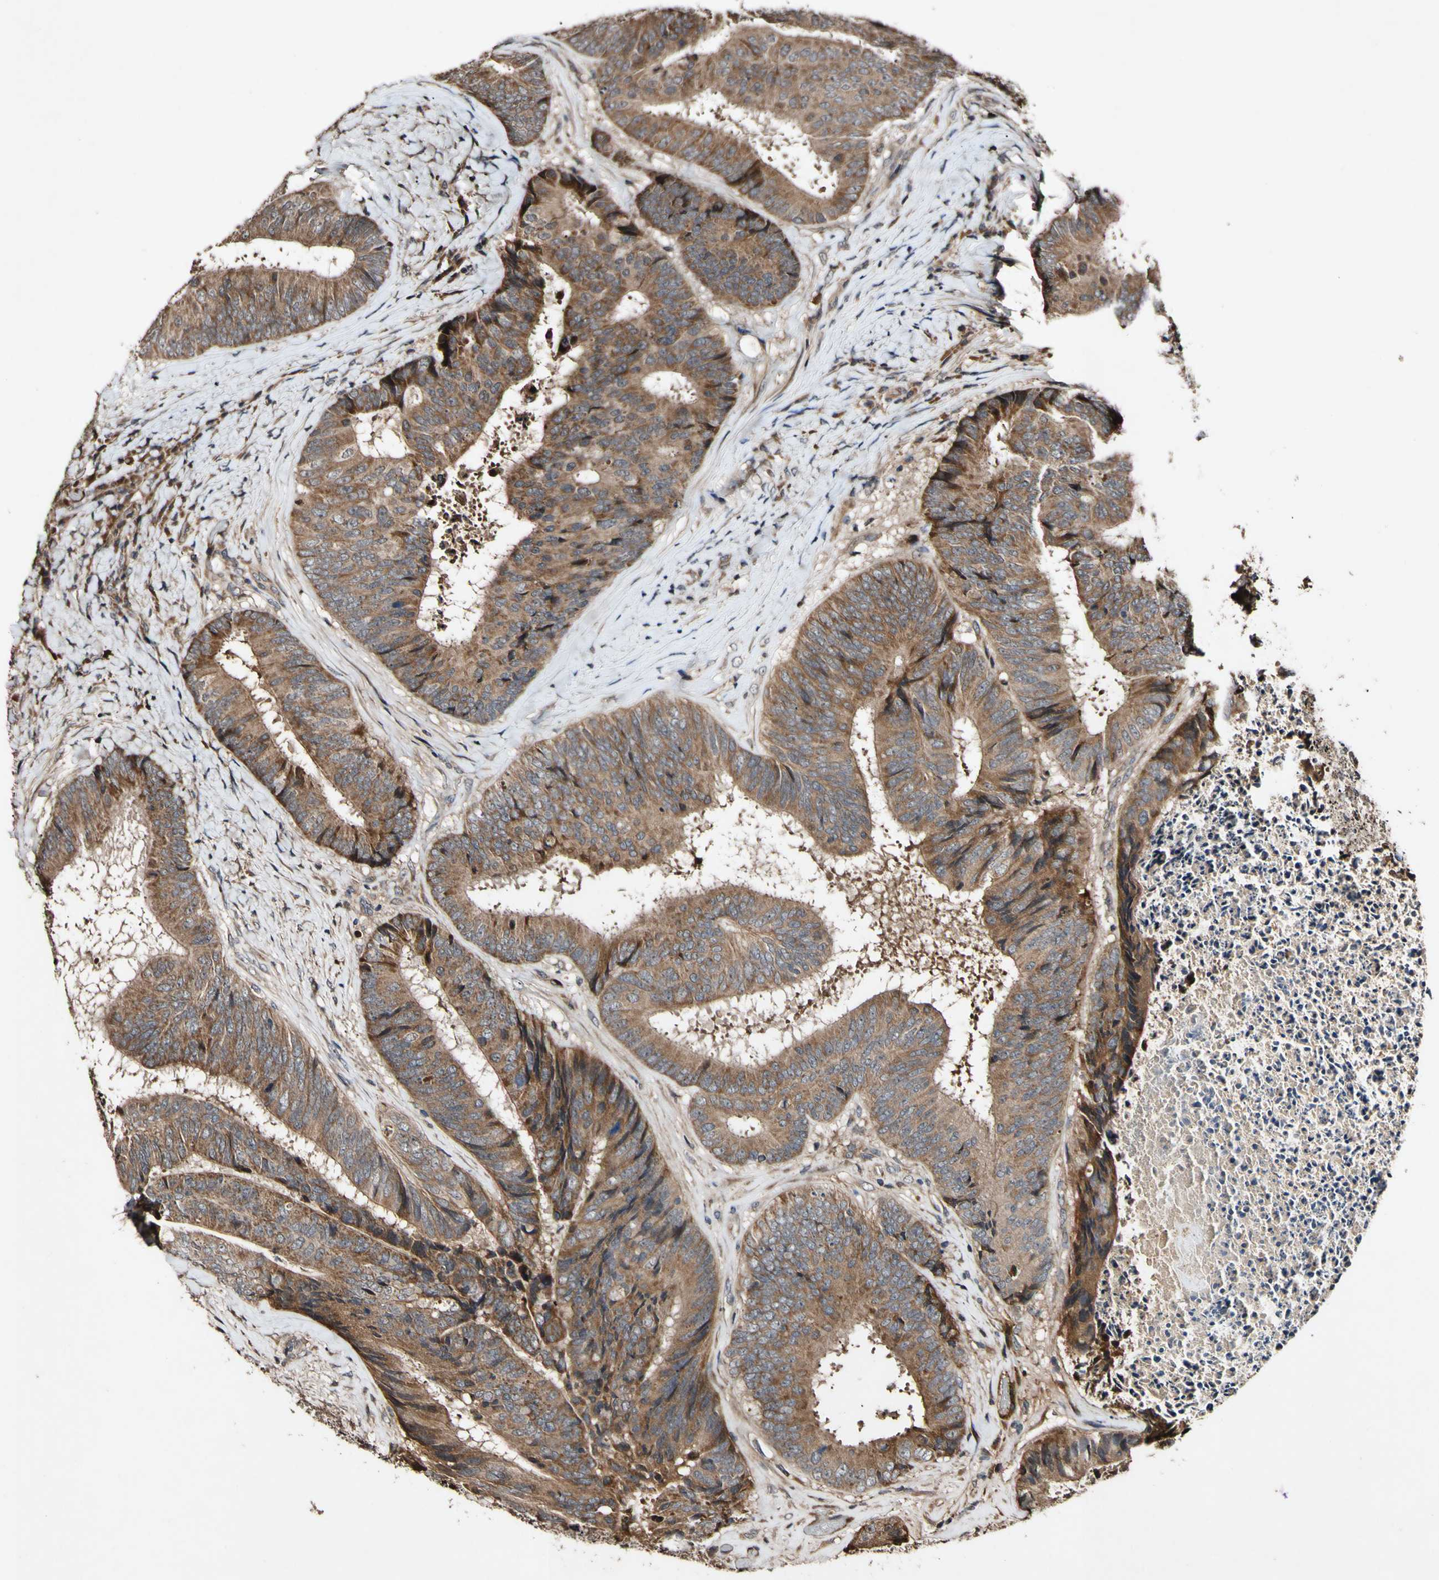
{"staining": {"intensity": "moderate", "quantity": ">75%", "location": "cytoplasmic/membranous"}, "tissue": "colorectal cancer", "cell_type": "Tumor cells", "image_type": "cancer", "snomed": [{"axis": "morphology", "description": "Adenocarcinoma, NOS"}, {"axis": "topography", "description": "Rectum"}], "caption": "Immunohistochemical staining of colorectal adenocarcinoma exhibits moderate cytoplasmic/membranous protein staining in approximately >75% of tumor cells.", "gene": "PLAT", "patient": {"sex": "male", "age": 72}}